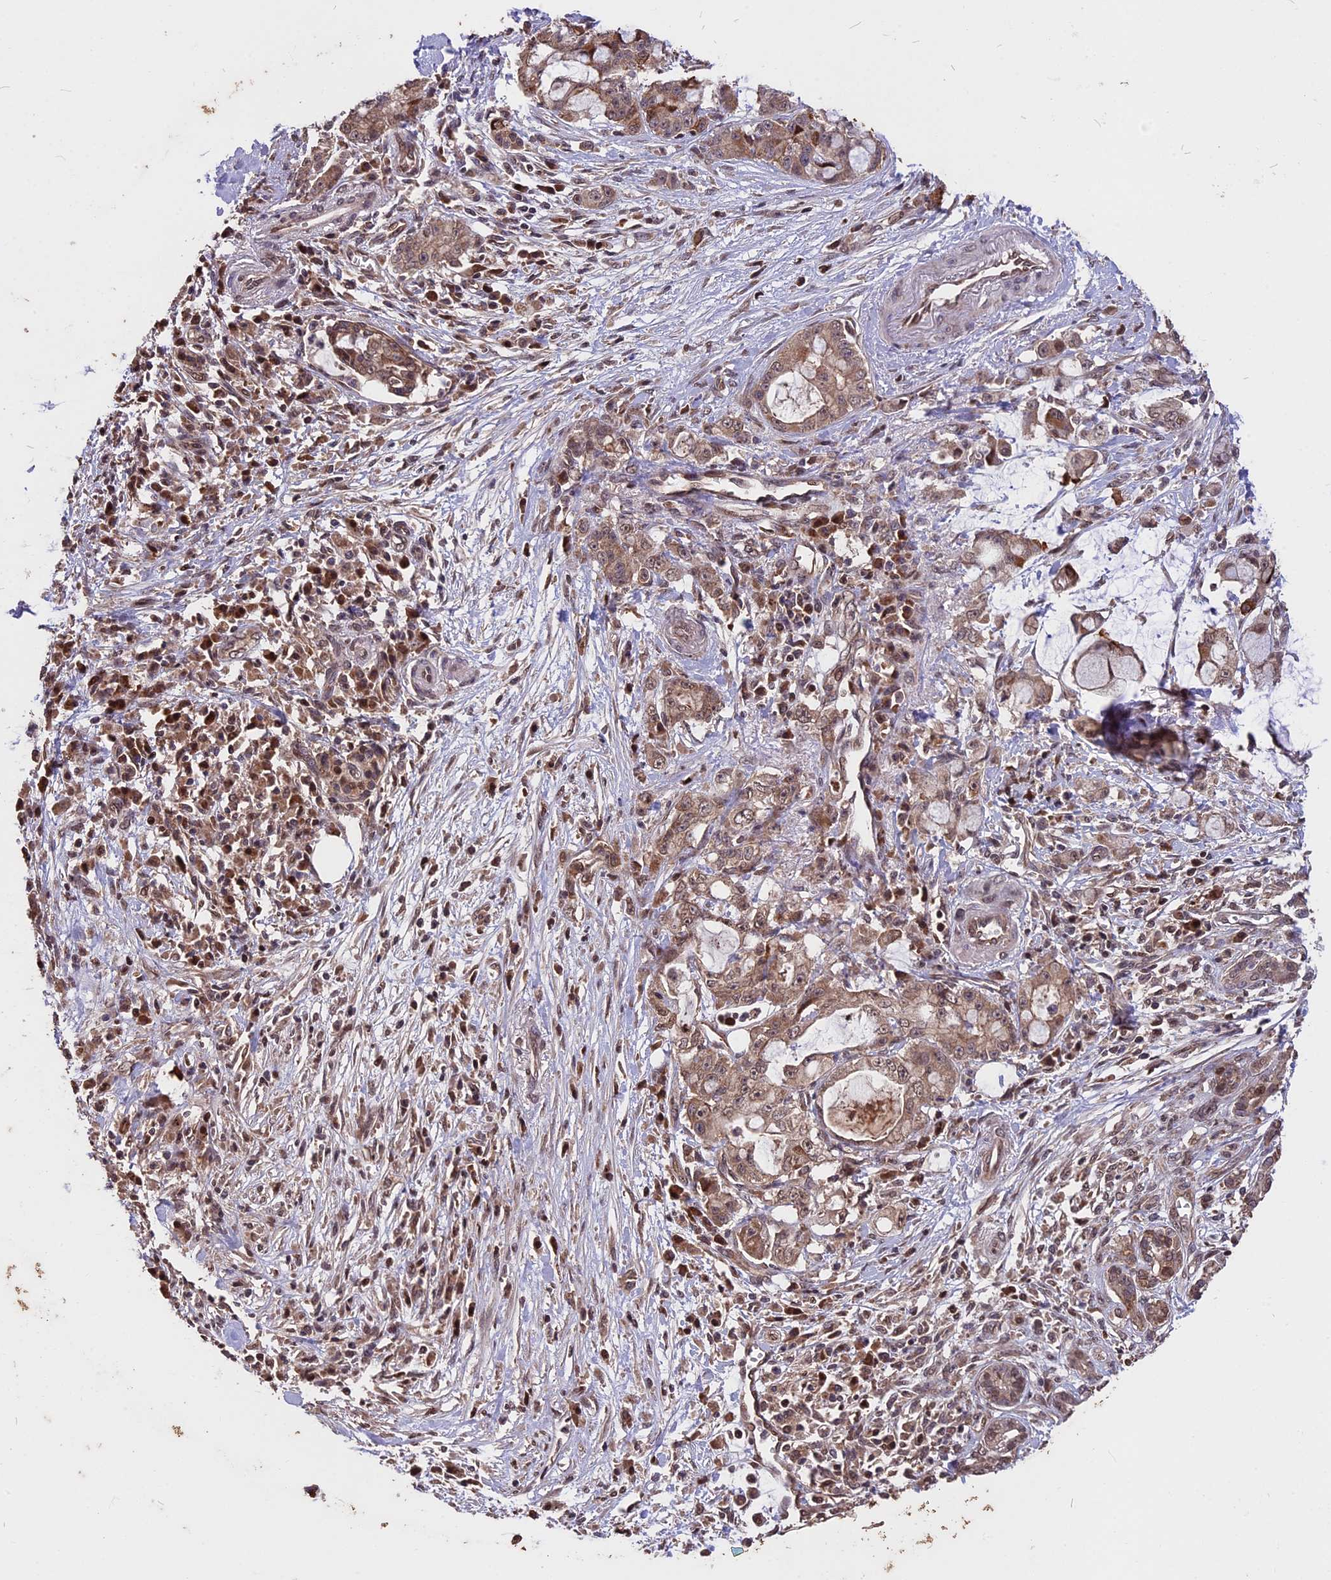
{"staining": {"intensity": "weak", "quantity": ">75%", "location": "cytoplasmic/membranous,nuclear"}, "tissue": "pancreatic cancer", "cell_type": "Tumor cells", "image_type": "cancer", "snomed": [{"axis": "morphology", "description": "Adenocarcinoma, NOS"}, {"axis": "topography", "description": "Pancreas"}], "caption": "Pancreatic cancer was stained to show a protein in brown. There is low levels of weak cytoplasmic/membranous and nuclear expression in about >75% of tumor cells. (DAB IHC, brown staining for protein, blue staining for nuclei).", "gene": "ZNF598", "patient": {"sex": "female", "age": 73}}